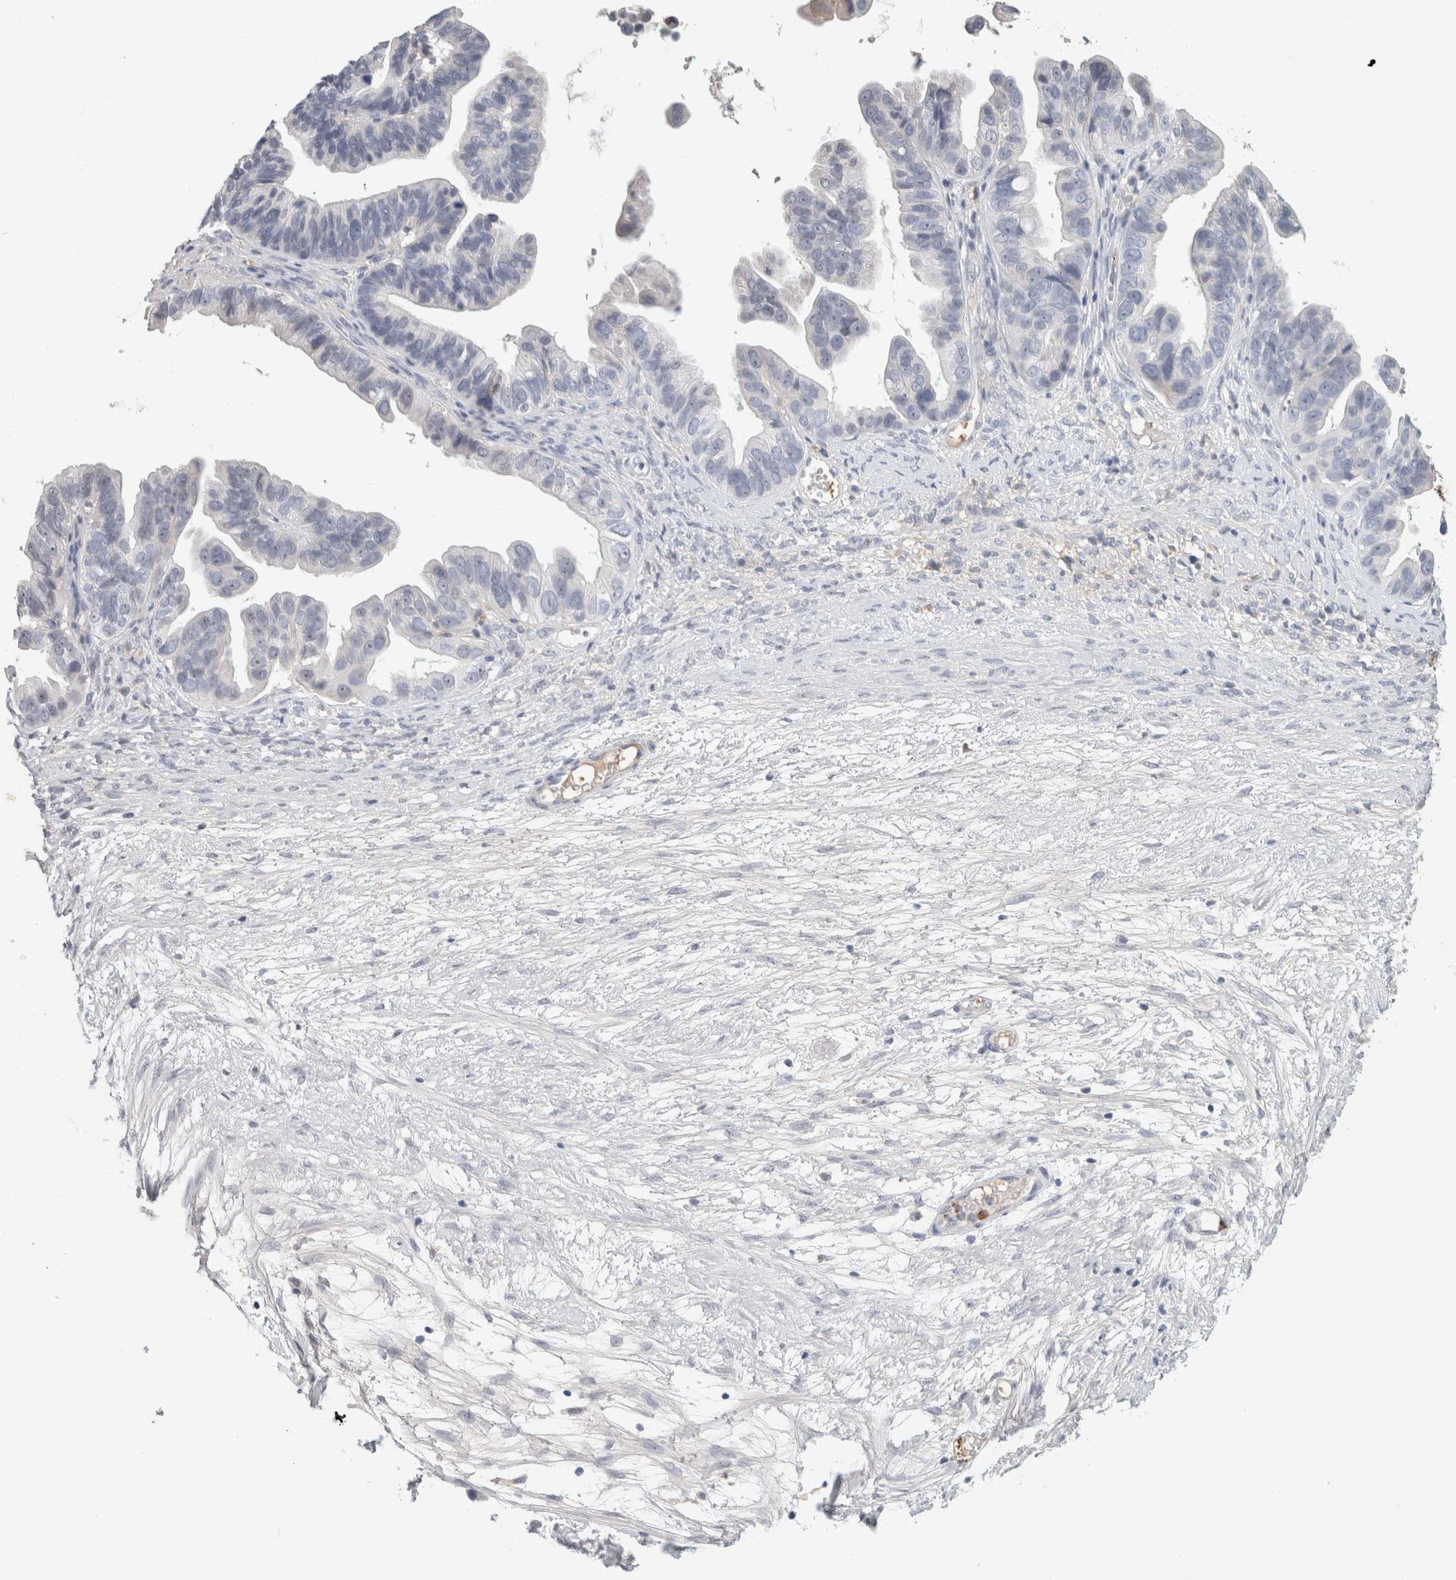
{"staining": {"intensity": "negative", "quantity": "none", "location": "none"}, "tissue": "ovarian cancer", "cell_type": "Tumor cells", "image_type": "cancer", "snomed": [{"axis": "morphology", "description": "Cystadenocarcinoma, serous, NOS"}, {"axis": "topography", "description": "Ovary"}], "caption": "Immunohistochemistry histopathology image of human ovarian serous cystadenocarcinoma stained for a protein (brown), which shows no positivity in tumor cells.", "gene": "CD36", "patient": {"sex": "female", "age": 56}}